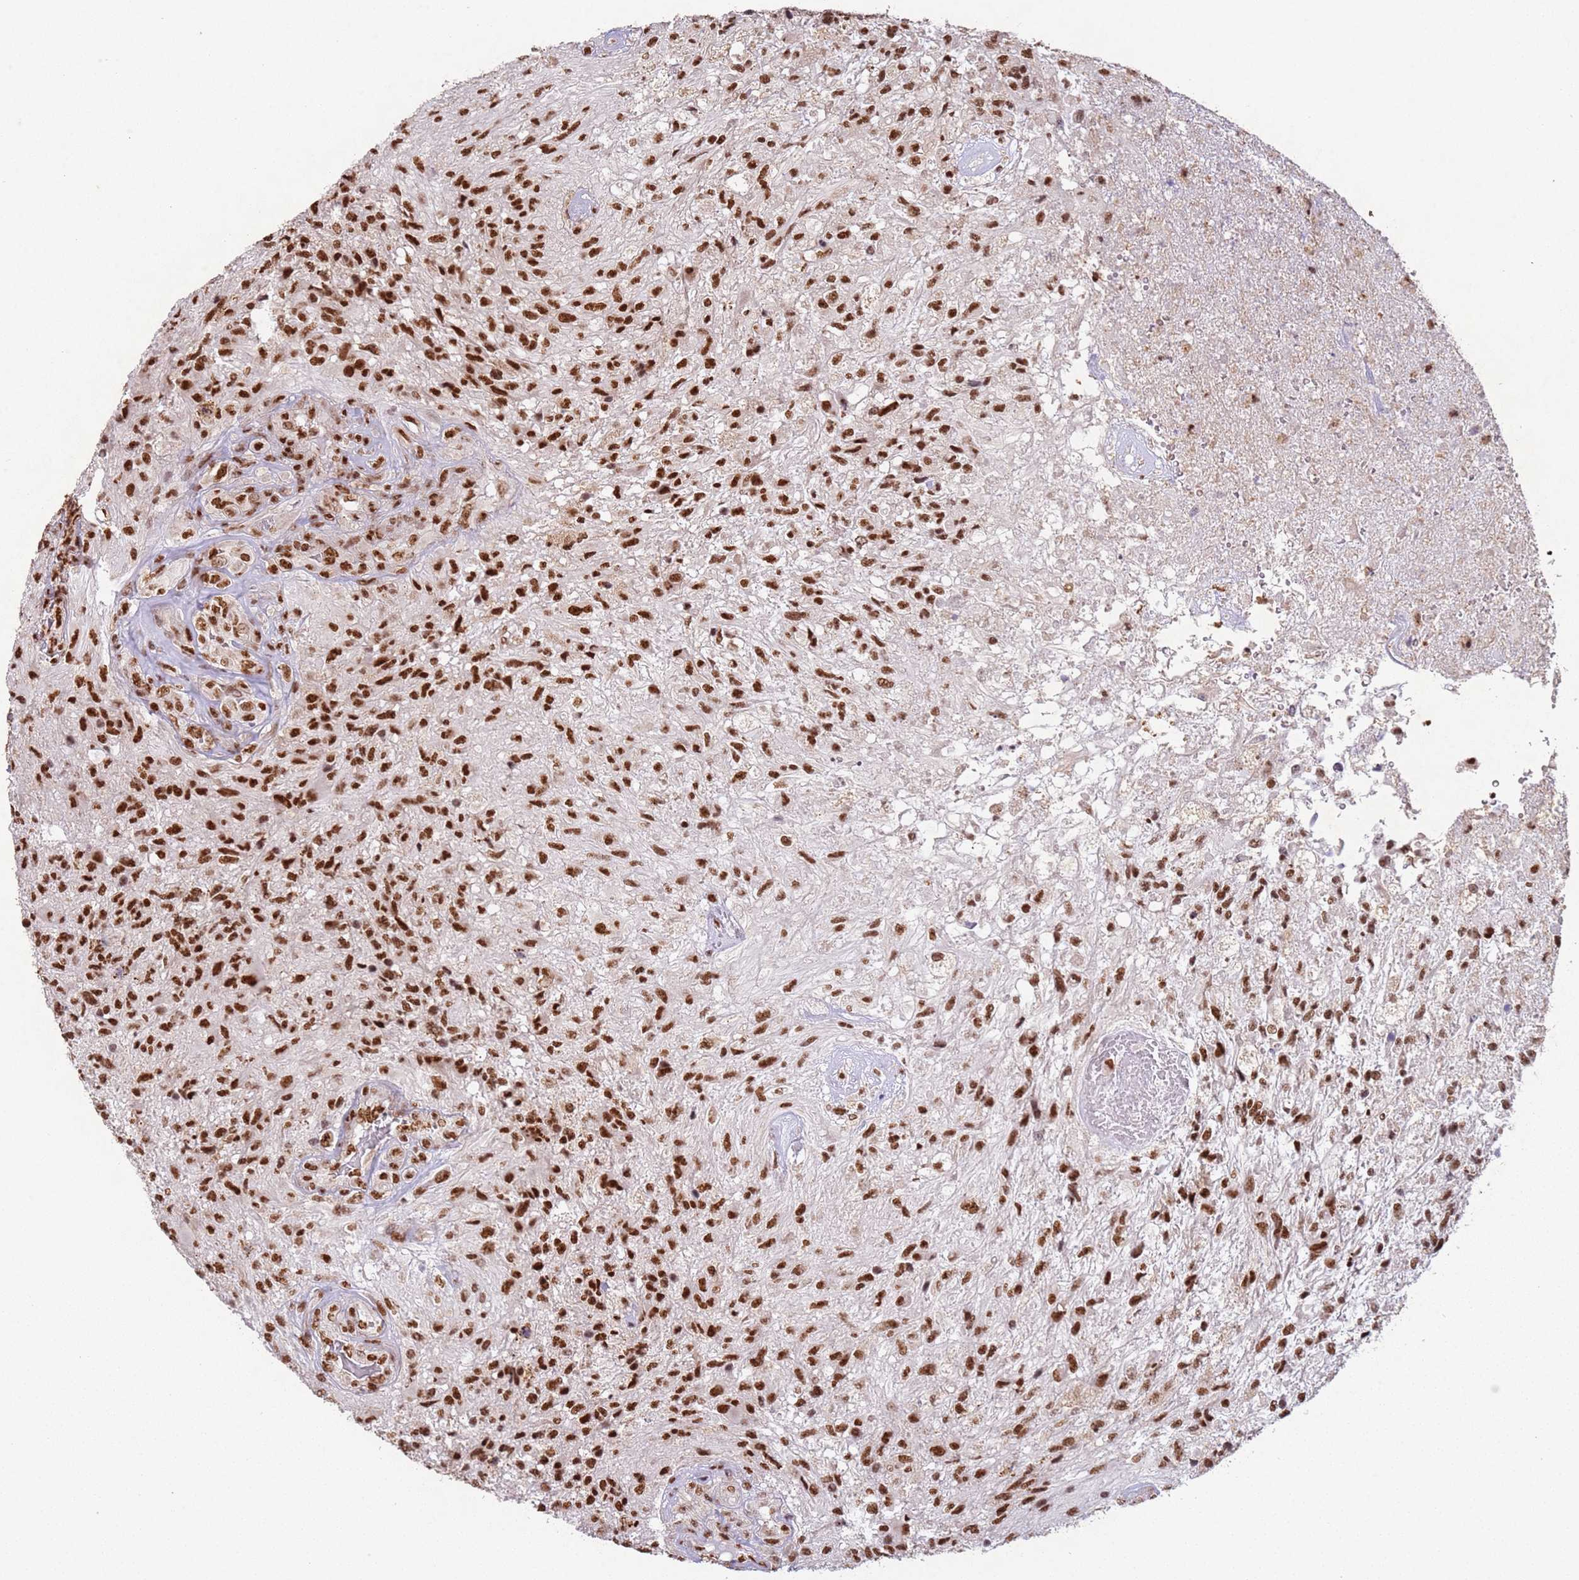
{"staining": {"intensity": "strong", "quantity": ">75%", "location": "nuclear"}, "tissue": "glioma", "cell_type": "Tumor cells", "image_type": "cancer", "snomed": [{"axis": "morphology", "description": "Glioma, malignant, High grade"}, {"axis": "topography", "description": "Brain"}], "caption": "Tumor cells reveal strong nuclear staining in approximately >75% of cells in malignant glioma (high-grade). The staining was performed using DAB, with brown indicating positive protein expression. Nuclei are stained blue with hematoxylin.", "gene": "ESF1", "patient": {"sex": "male", "age": 56}}